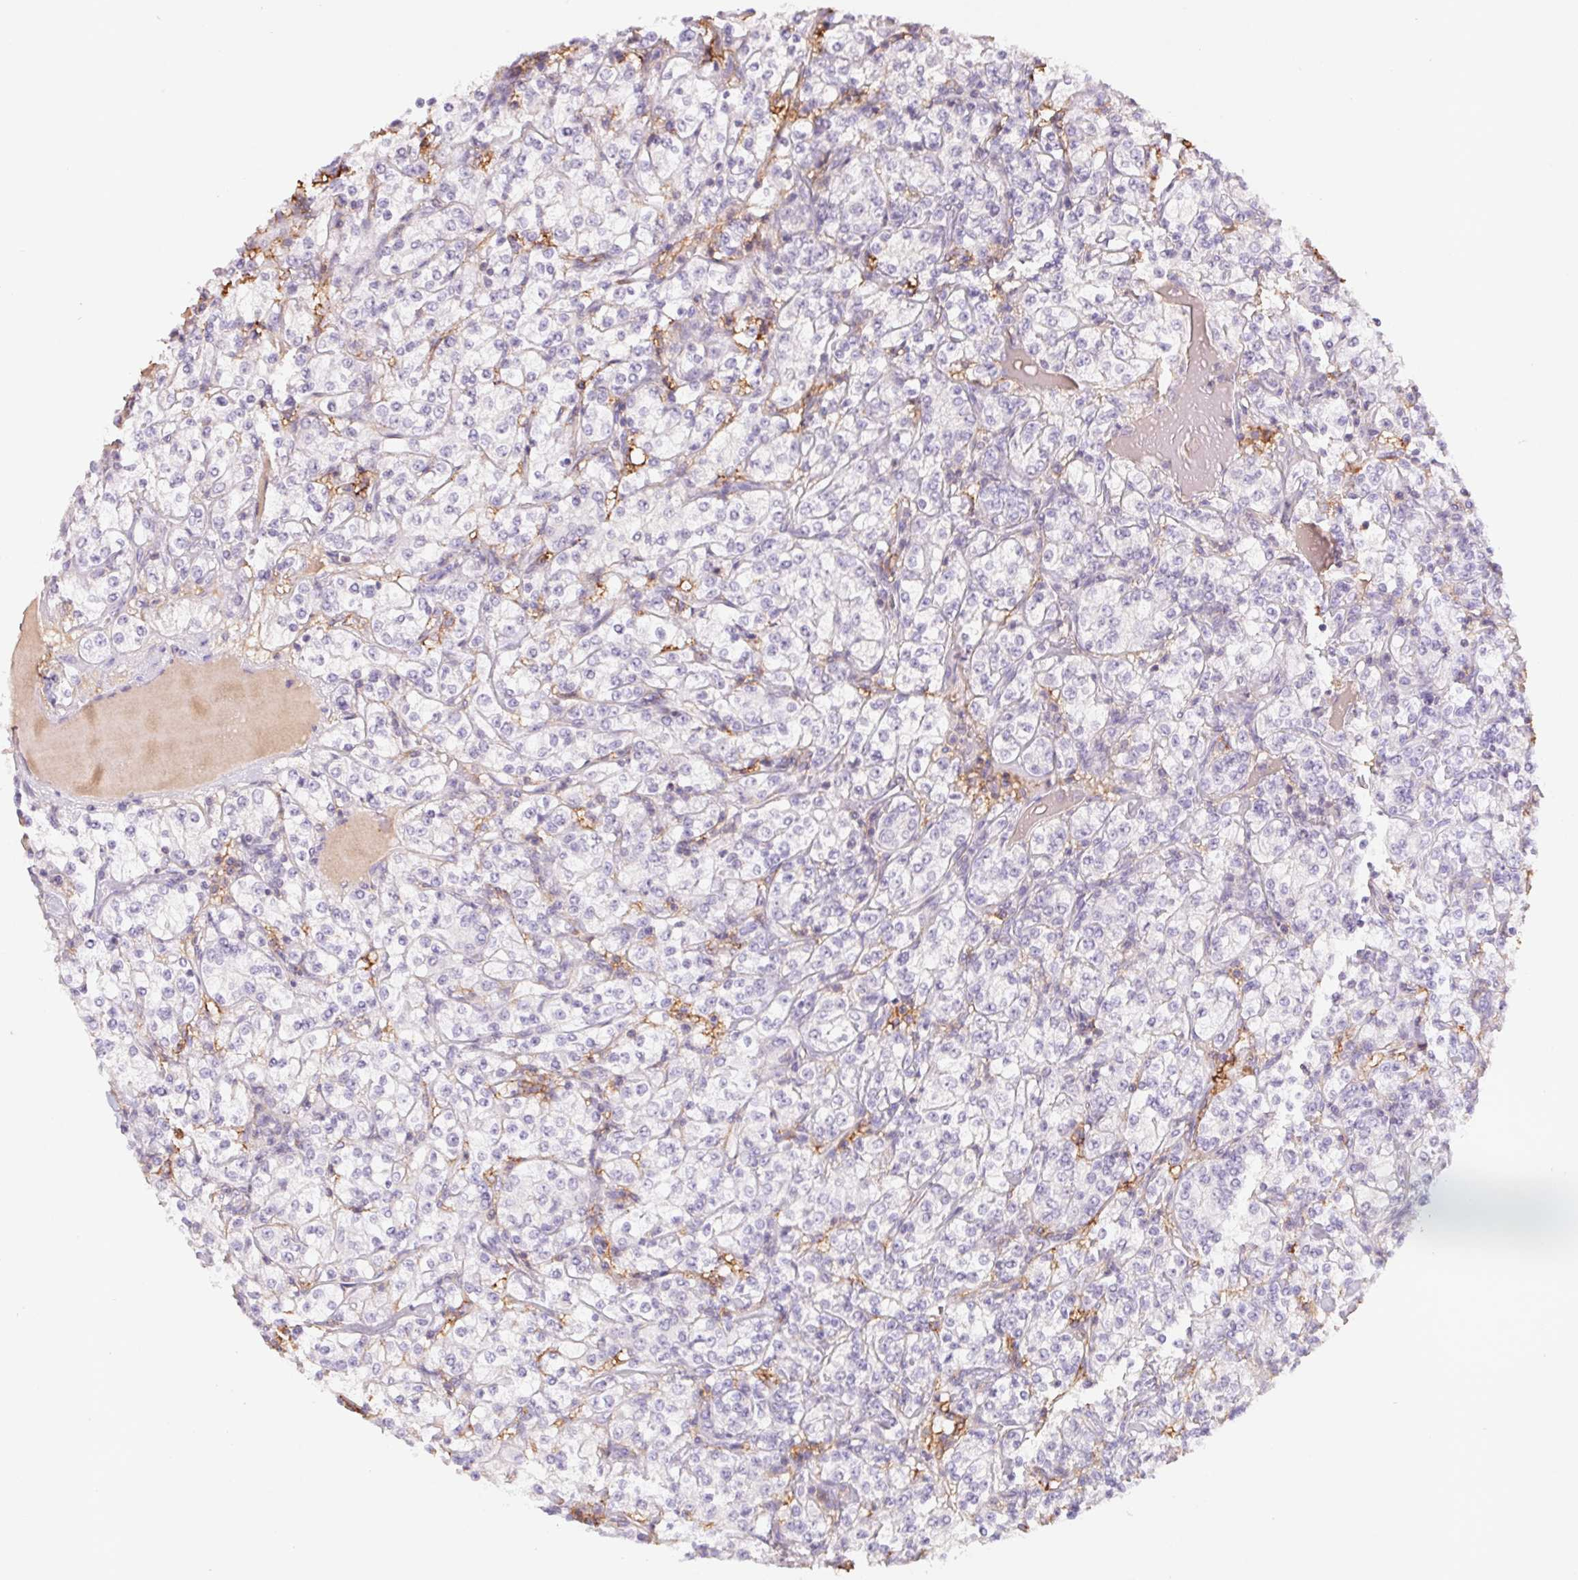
{"staining": {"intensity": "negative", "quantity": "none", "location": "none"}, "tissue": "renal cancer", "cell_type": "Tumor cells", "image_type": "cancer", "snomed": [{"axis": "morphology", "description": "Adenocarcinoma, NOS"}, {"axis": "topography", "description": "Kidney"}], "caption": "Immunohistochemistry (IHC) photomicrograph of neoplastic tissue: renal cancer stained with DAB demonstrates no significant protein expression in tumor cells. The staining was performed using DAB to visualize the protein expression in brown, while the nuclei were stained in blue with hematoxylin (Magnification: 20x).", "gene": "KIF26A", "patient": {"sex": "male", "age": 77}}